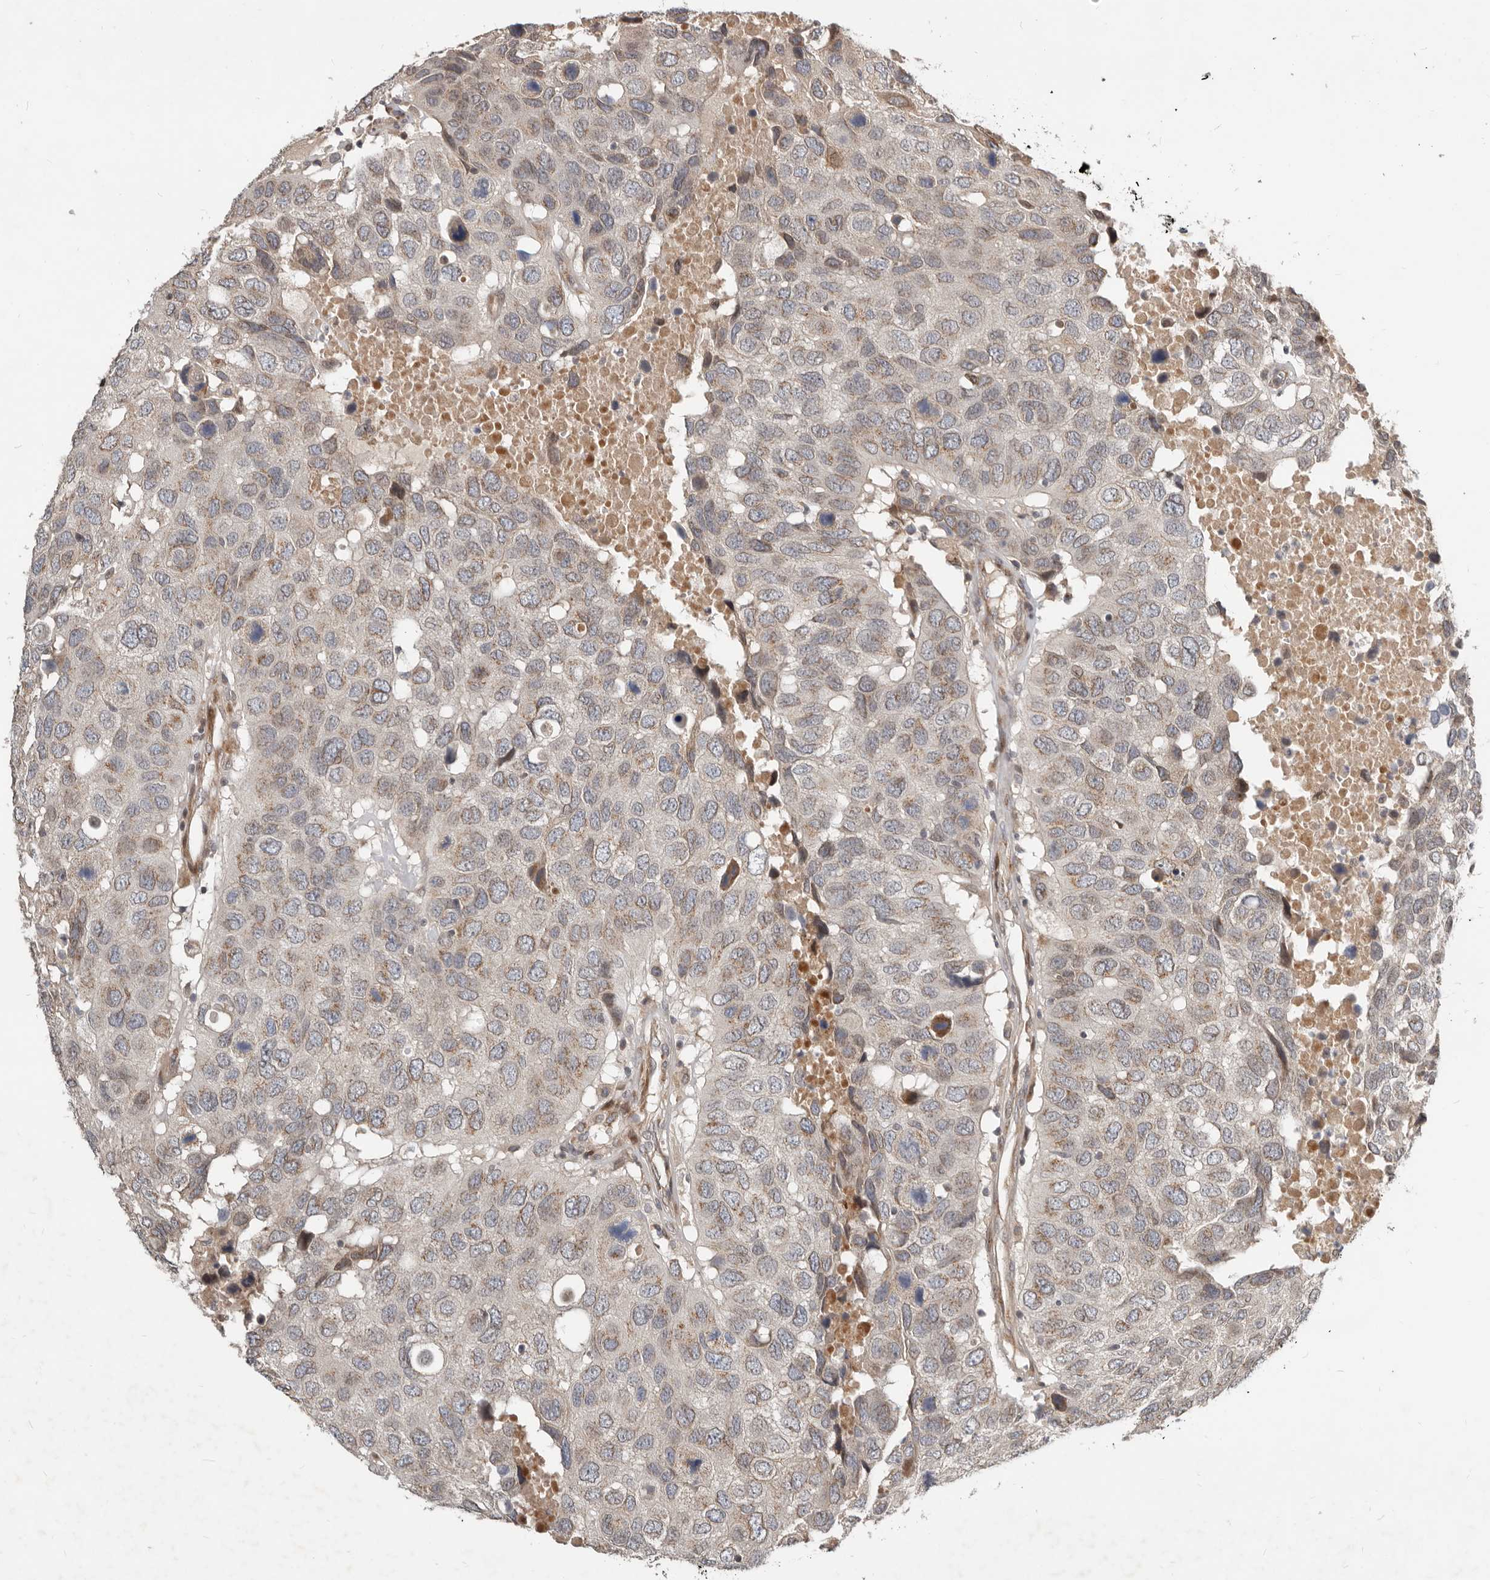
{"staining": {"intensity": "moderate", "quantity": "25%-75%", "location": "cytoplasmic/membranous"}, "tissue": "head and neck cancer", "cell_type": "Tumor cells", "image_type": "cancer", "snomed": [{"axis": "morphology", "description": "Squamous cell carcinoma, NOS"}, {"axis": "topography", "description": "Head-Neck"}], "caption": "Brown immunohistochemical staining in human squamous cell carcinoma (head and neck) exhibits moderate cytoplasmic/membranous positivity in about 25%-75% of tumor cells. The staining was performed using DAB (3,3'-diaminobenzidine) to visualize the protein expression in brown, while the nuclei were stained in blue with hematoxylin (Magnification: 20x).", "gene": "NPY4R", "patient": {"sex": "male", "age": 66}}